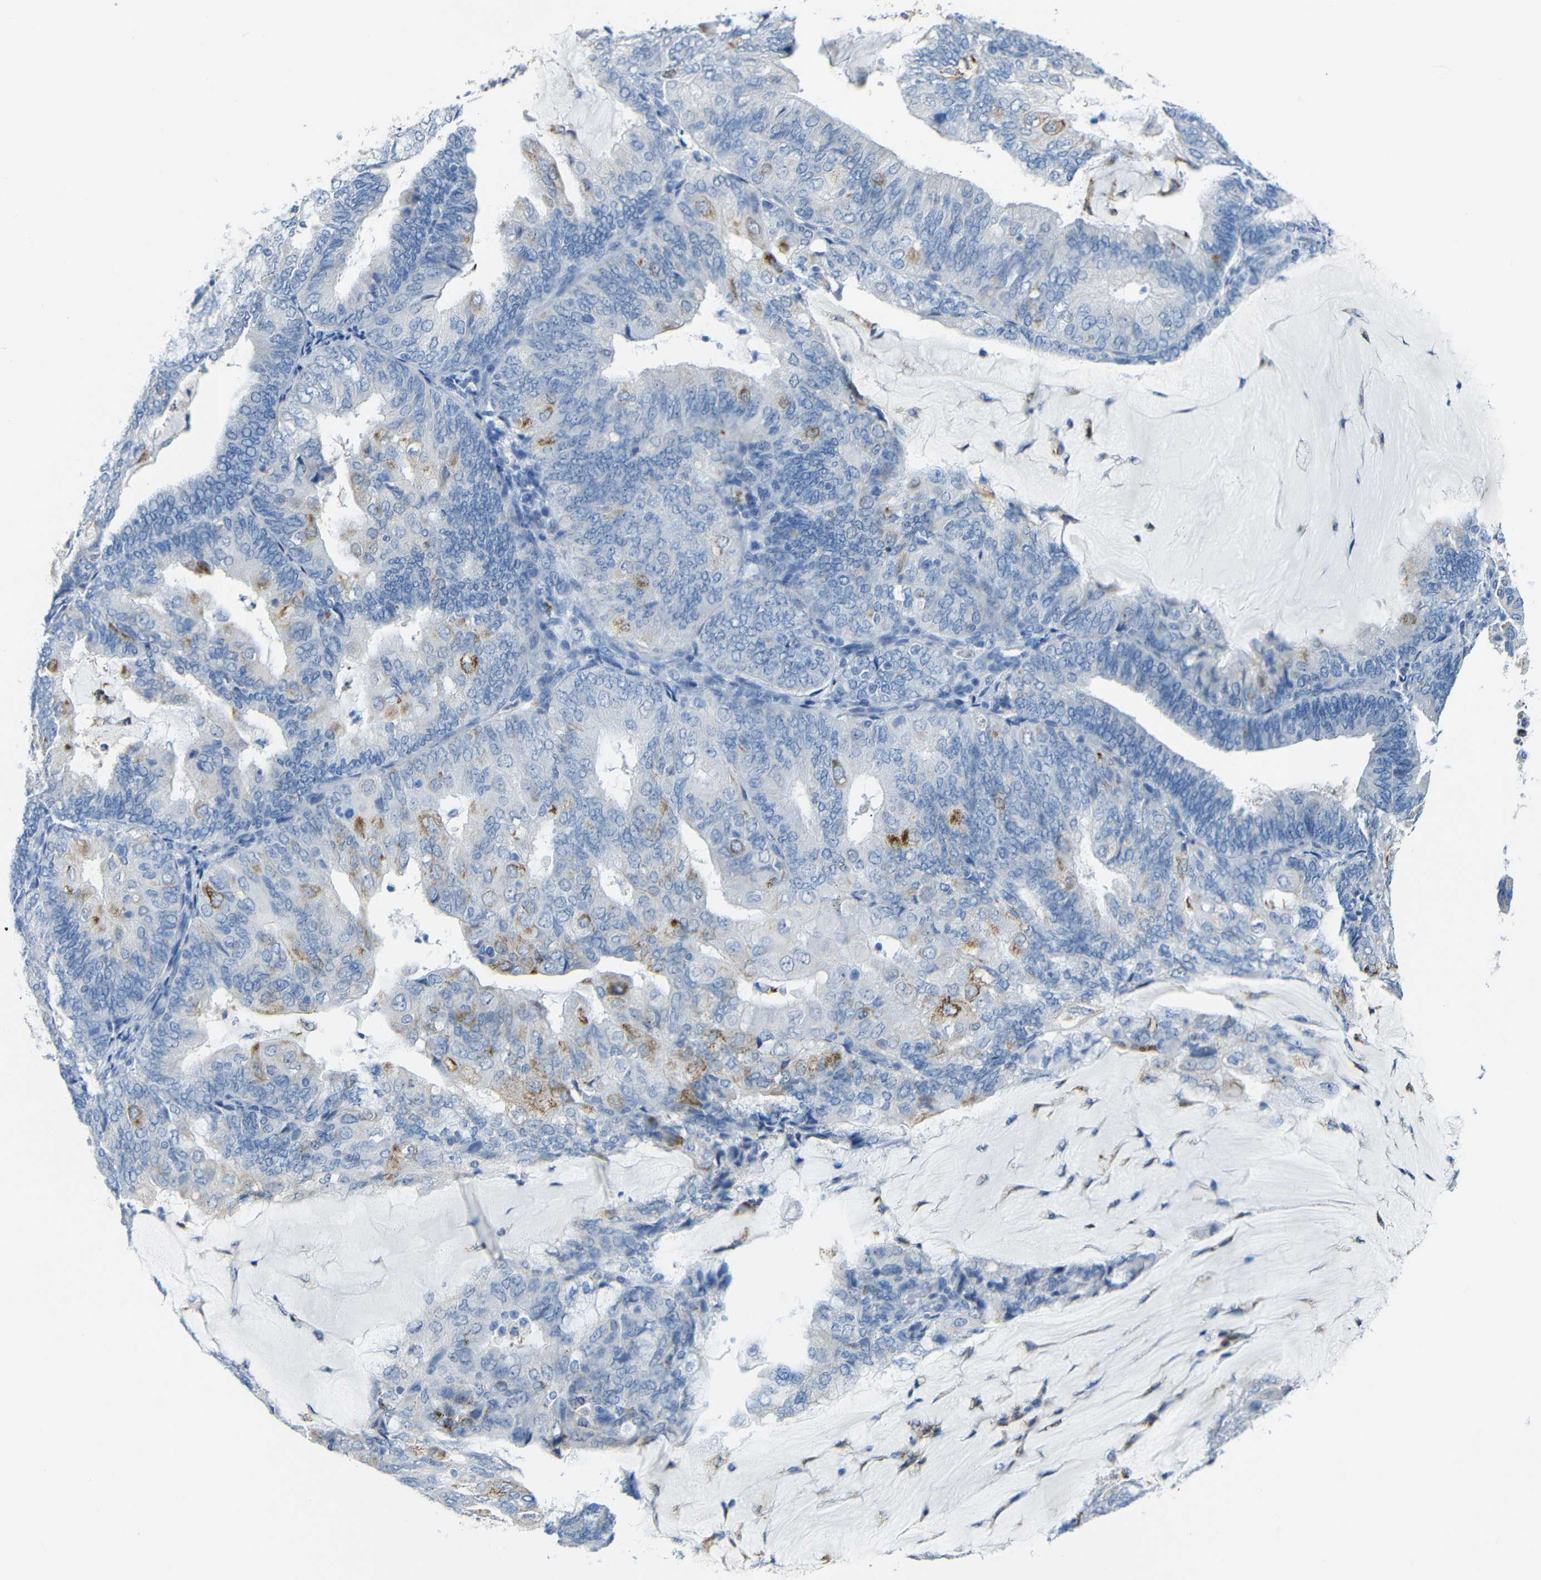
{"staining": {"intensity": "moderate", "quantity": "<25%", "location": "cytoplasmic/membranous"}, "tissue": "endometrial cancer", "cell_type": "Tumor cells", "image_type": "cancer", "snomed": [{"axis": "morphology", "description": "Adenocarcinoma, NOS"}, {"axis": "topography", "description": "Endometrium"}], "caption": "Endometrial adenocarcinoma was stained to show a protein in brown. There is low levels of moderate cytoplasmic/membranous positivity in approximately <25% of tumor cells. Using DAB (3,3'-diaminobenzidine) (brown) and hematoxylin (blue) stains, captured at high magnification using brightfield microscopy.", "gene": "C15orf48", "patient": {"sex": "female", "age": 81}}